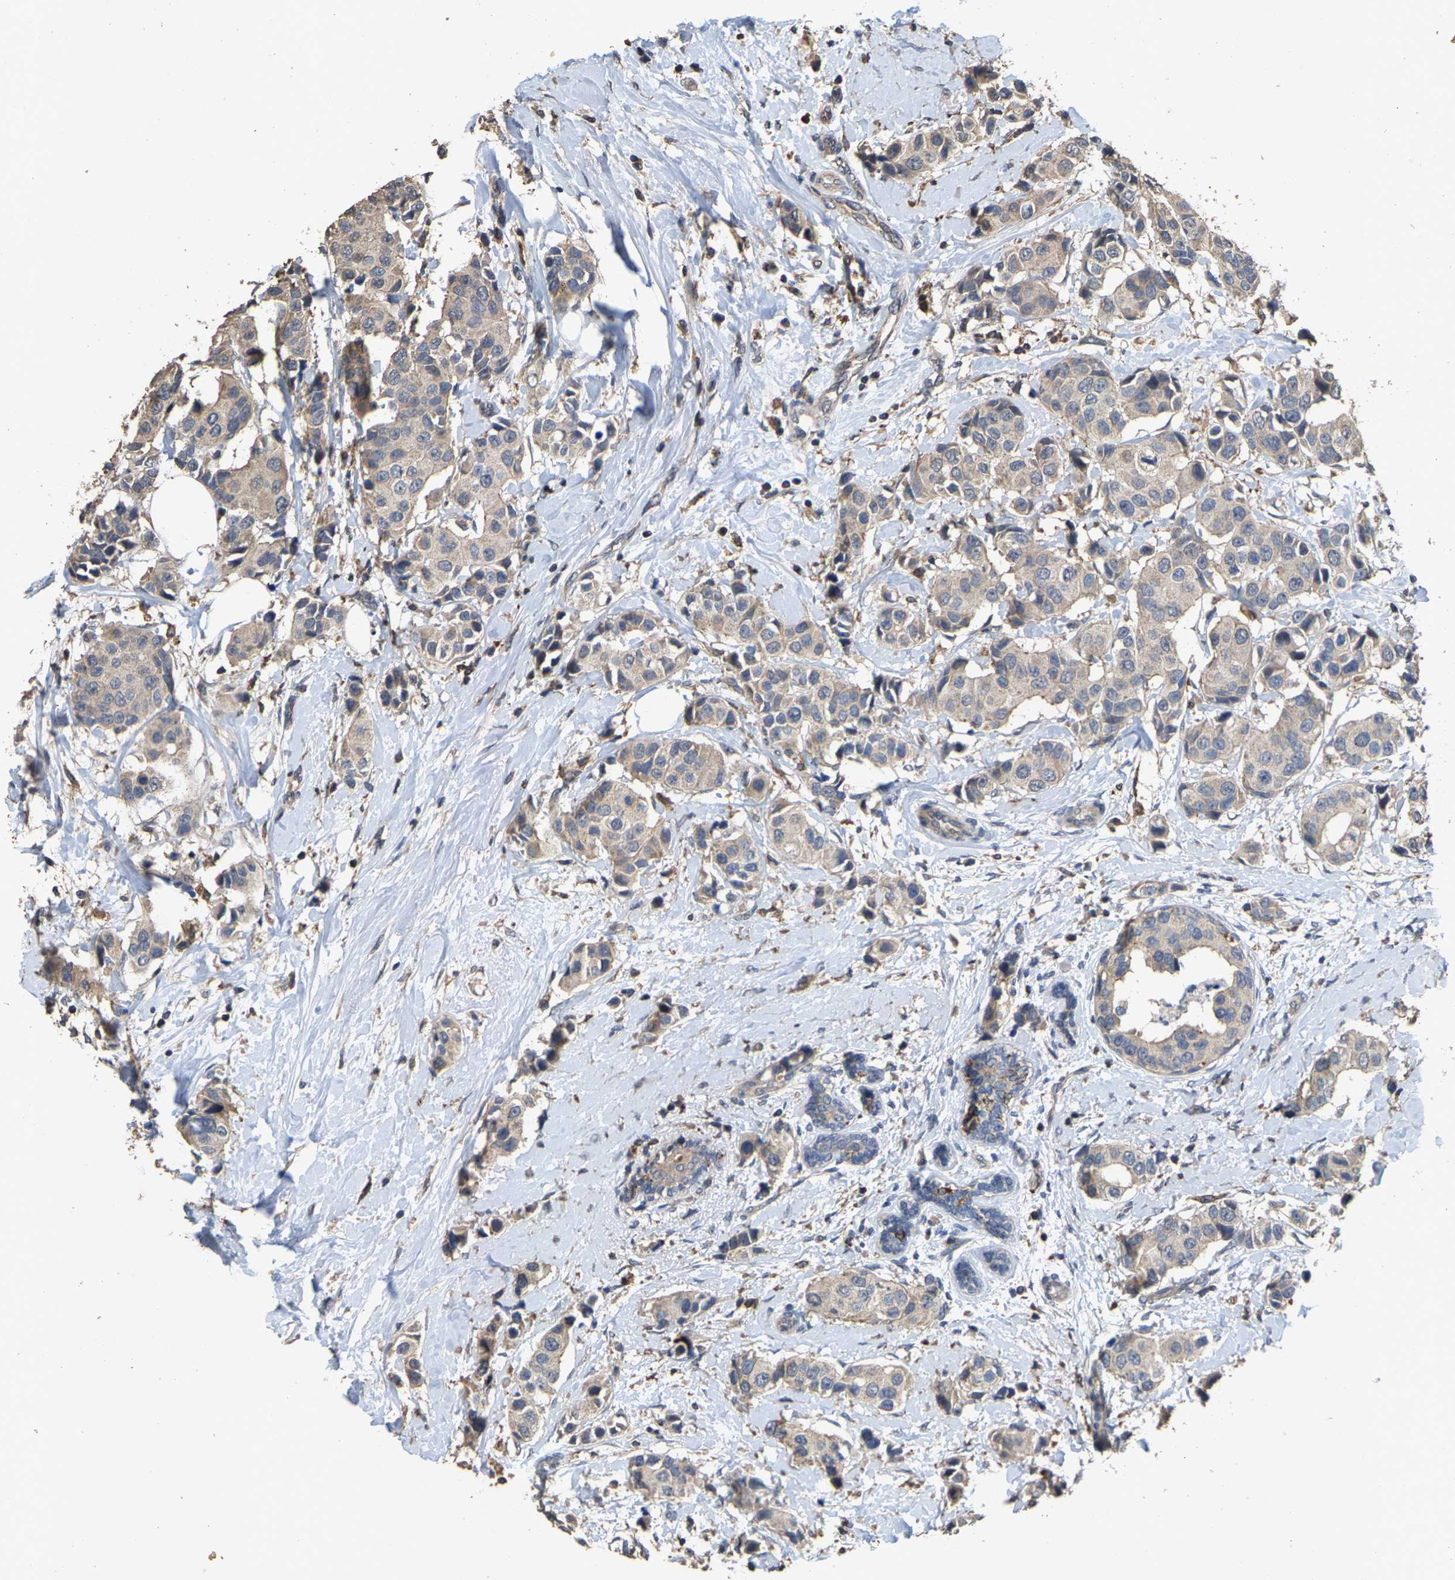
{"staining": {"intensity": "negative", "quantity": "none", "location": "none"}, "tissue": "breast cancer", "cell_type": "Tumor cells", "image_type": "cancer", "snomed": [{"axis": "morphology", "description": "Normal tissue, NOS"}, {"axis": "morphology", "description": "Duct carcinoma"}, {"axis": "topography", "description": "Breast"}], "caption": "This is an immunohistochemistry image of breast cancer. There is no expression in tumor cells.", "gene": "TDRKH", "patient": {"sex": "female", "age": 39}}